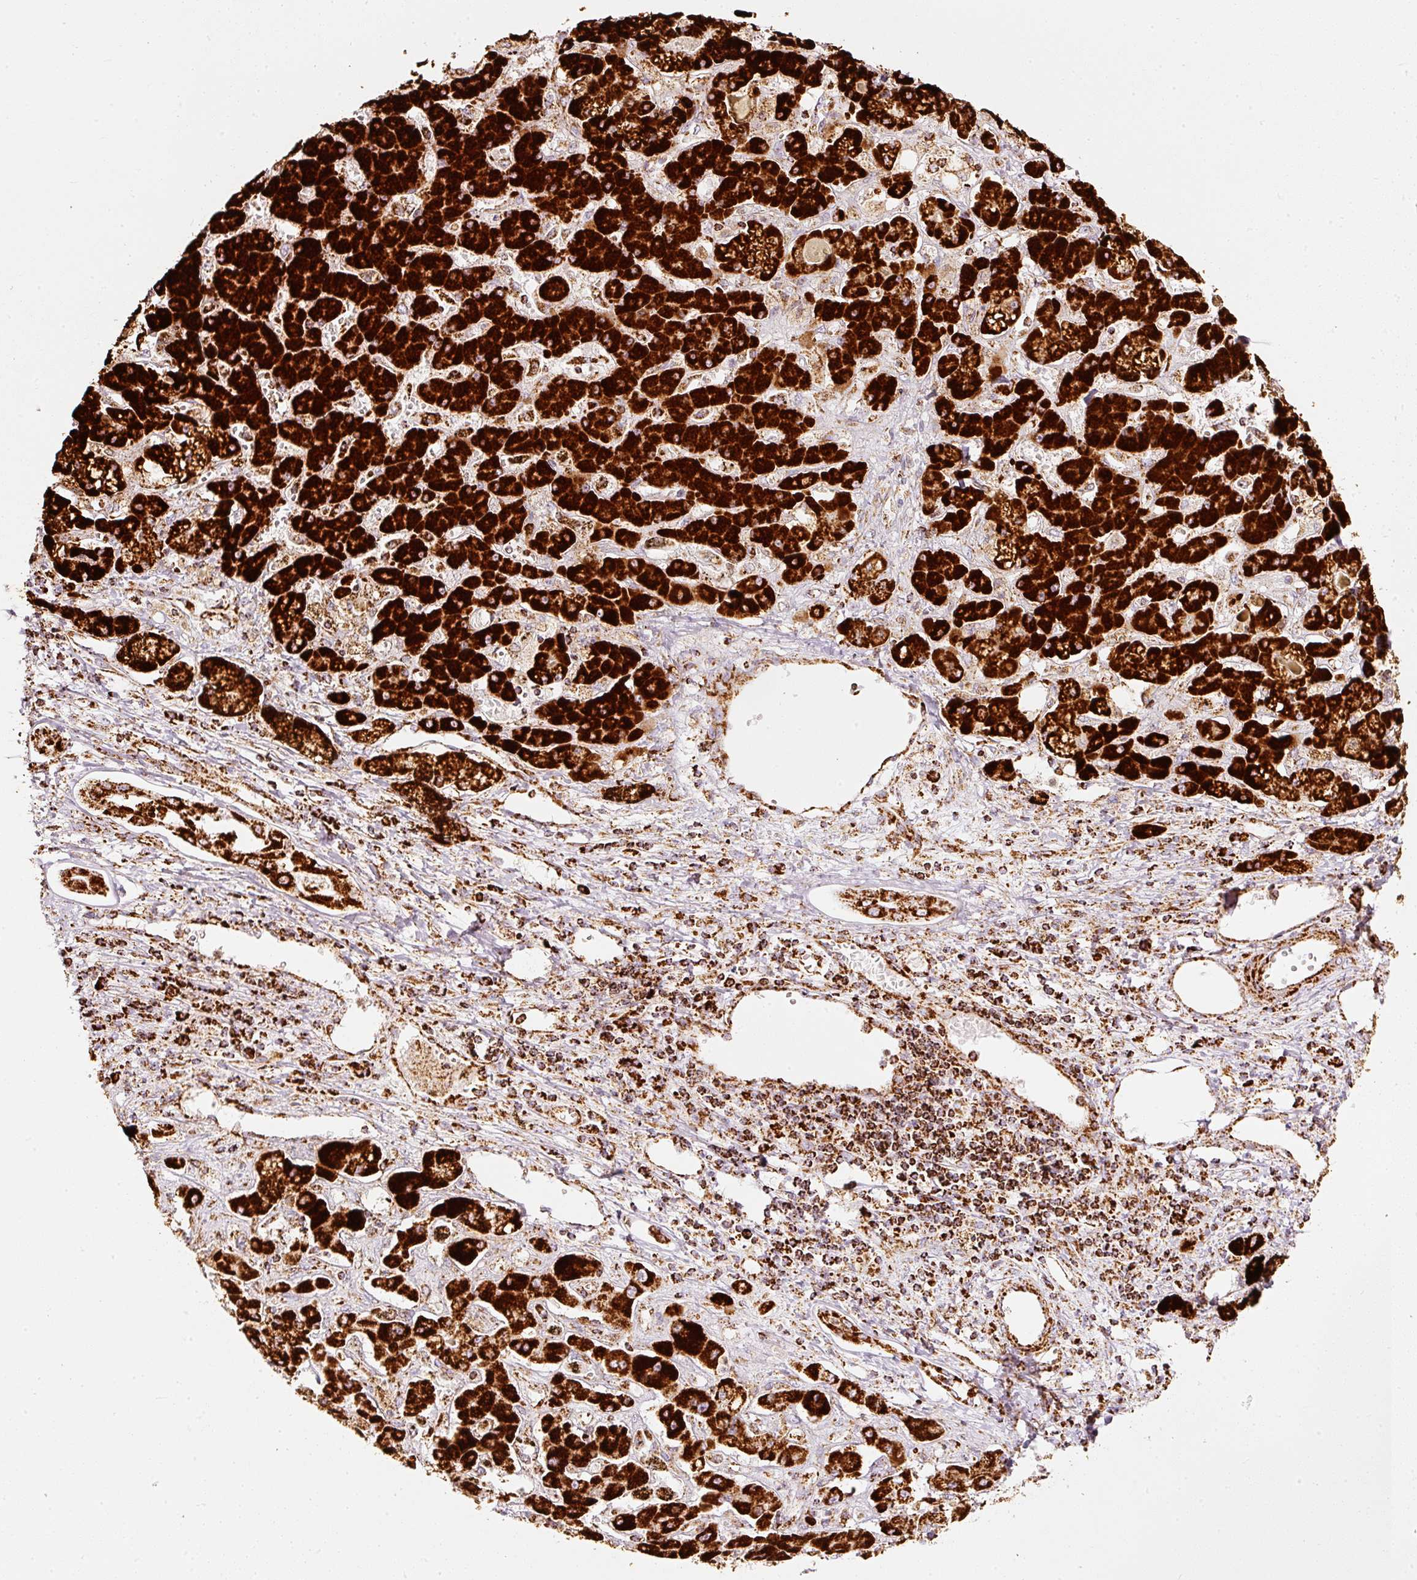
{"staining": {"intensity": "strong", "quantity": ">75%", "location": "cytoplasmic/membranous"}, "tissue": "liver cancer", "cell_type": "Tumor cells", "image_type": "cancer", "snomed": [{"axis": "morphology", "description": "Cholangiocarcinoma"}, {"axis": "topography", "description": "Liver"}], "caption": "Tumor cells show high levels of strong cytoplasmic/membranous positivity in about >75% of cells in cholangiocarcinoma (liver).", "gene": "MT-CO2", "patient": {"sex": "male", "age": 67}}